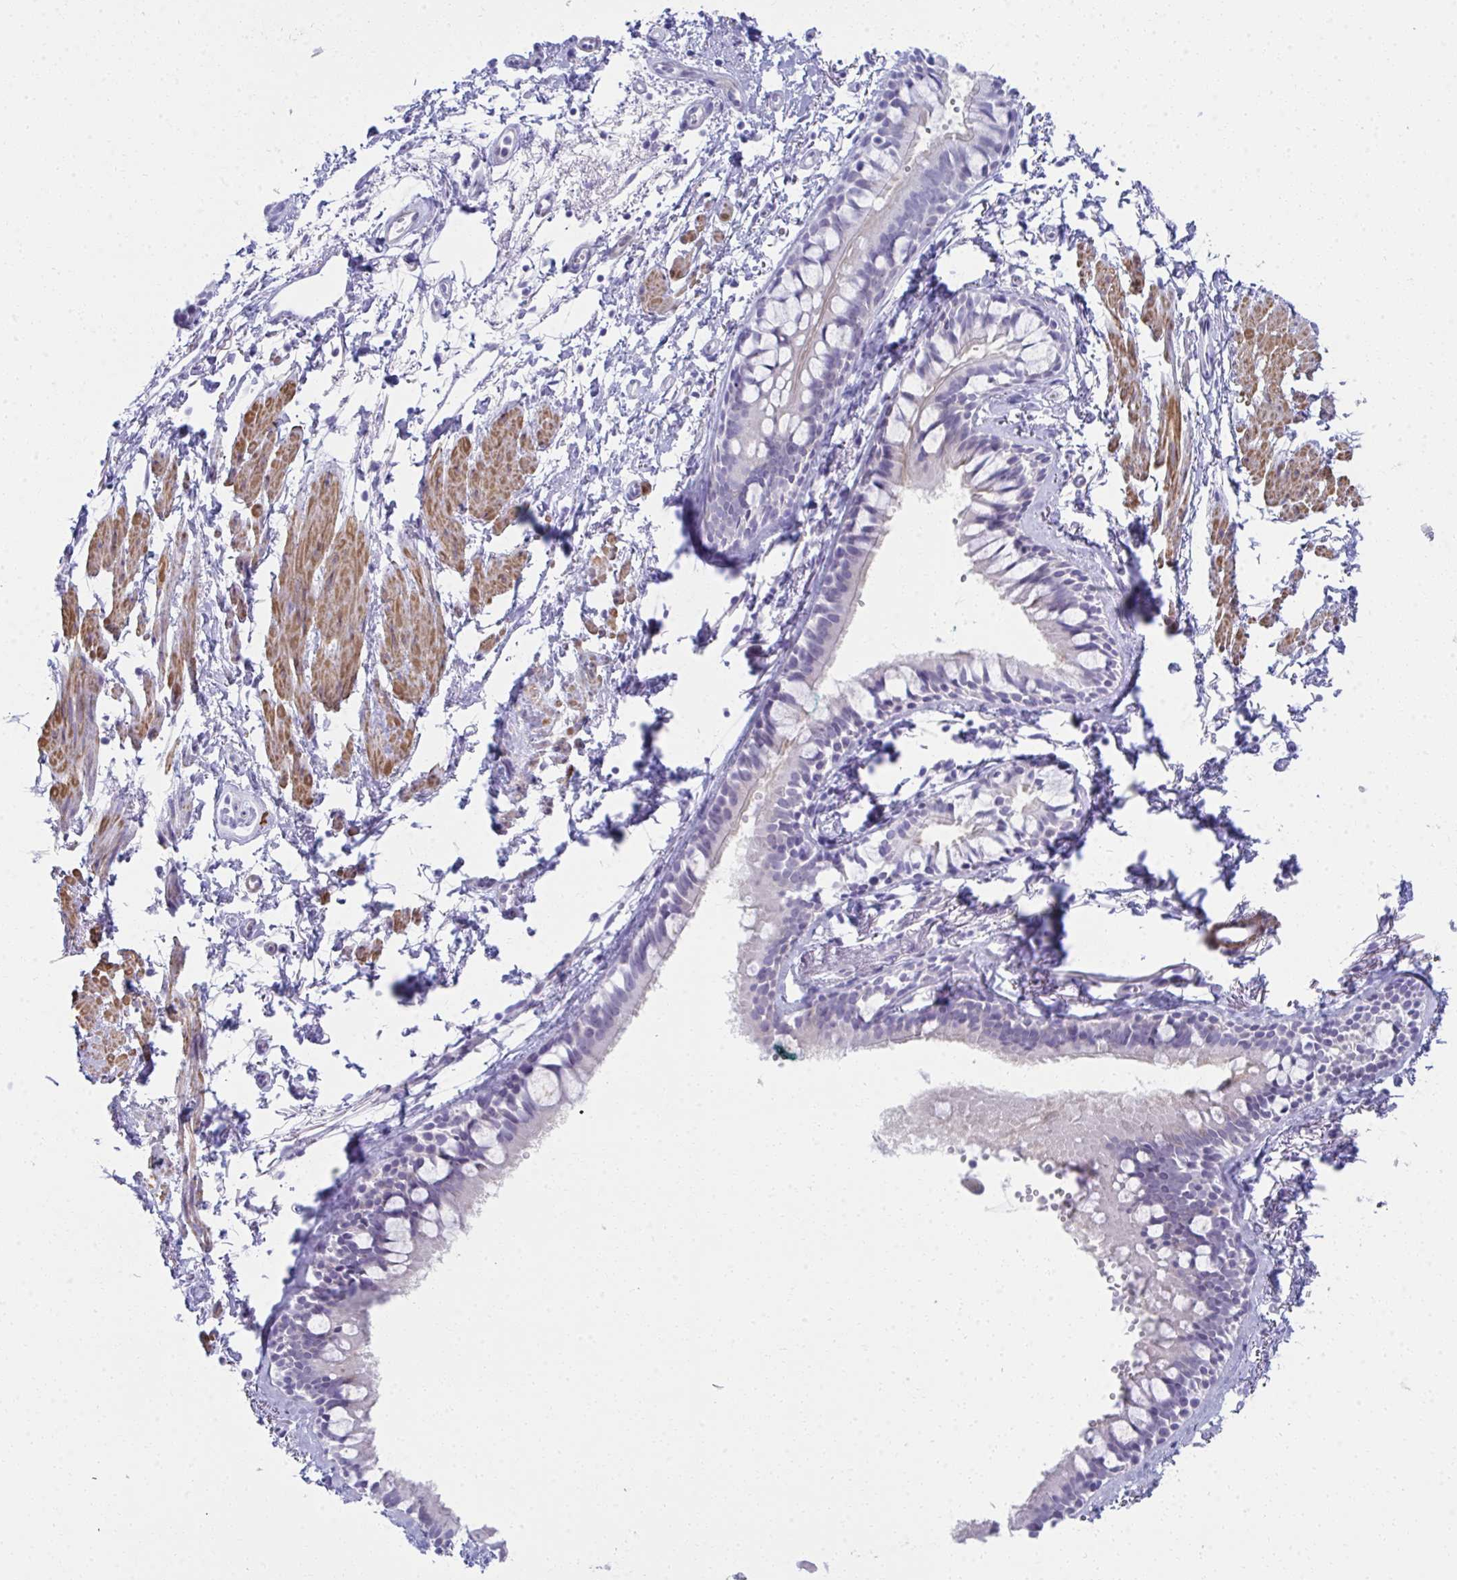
{"staining": {"intensity": "negative", "quantity": "none", "location": "none"}, "tissue": "bronchus", "cell_type": "Respiratory epithelial cells", "image_type": "normal", "snomed": [{"axis": "morphology", "description": "Normal tissue, NOS"}, {"axis": "topography", "description": "Cartilage tissue"}, {"axis": "topography", "description": "Bronchus"}, {"axis": "topography", "description": "Peripheral nerve tissue"}], "caption": "Immunohistochemical staining of unremarkable human bronchus reveals no significant expression in respiratory epithelial cells. The staining was performed using DAB to visualize the protein expression in brown, while the nuclei were stained in blue with hematoxylin (Magnification: 20x).", "gene": "PUS7L", "patient": {"sex": "female", "age": 59}}